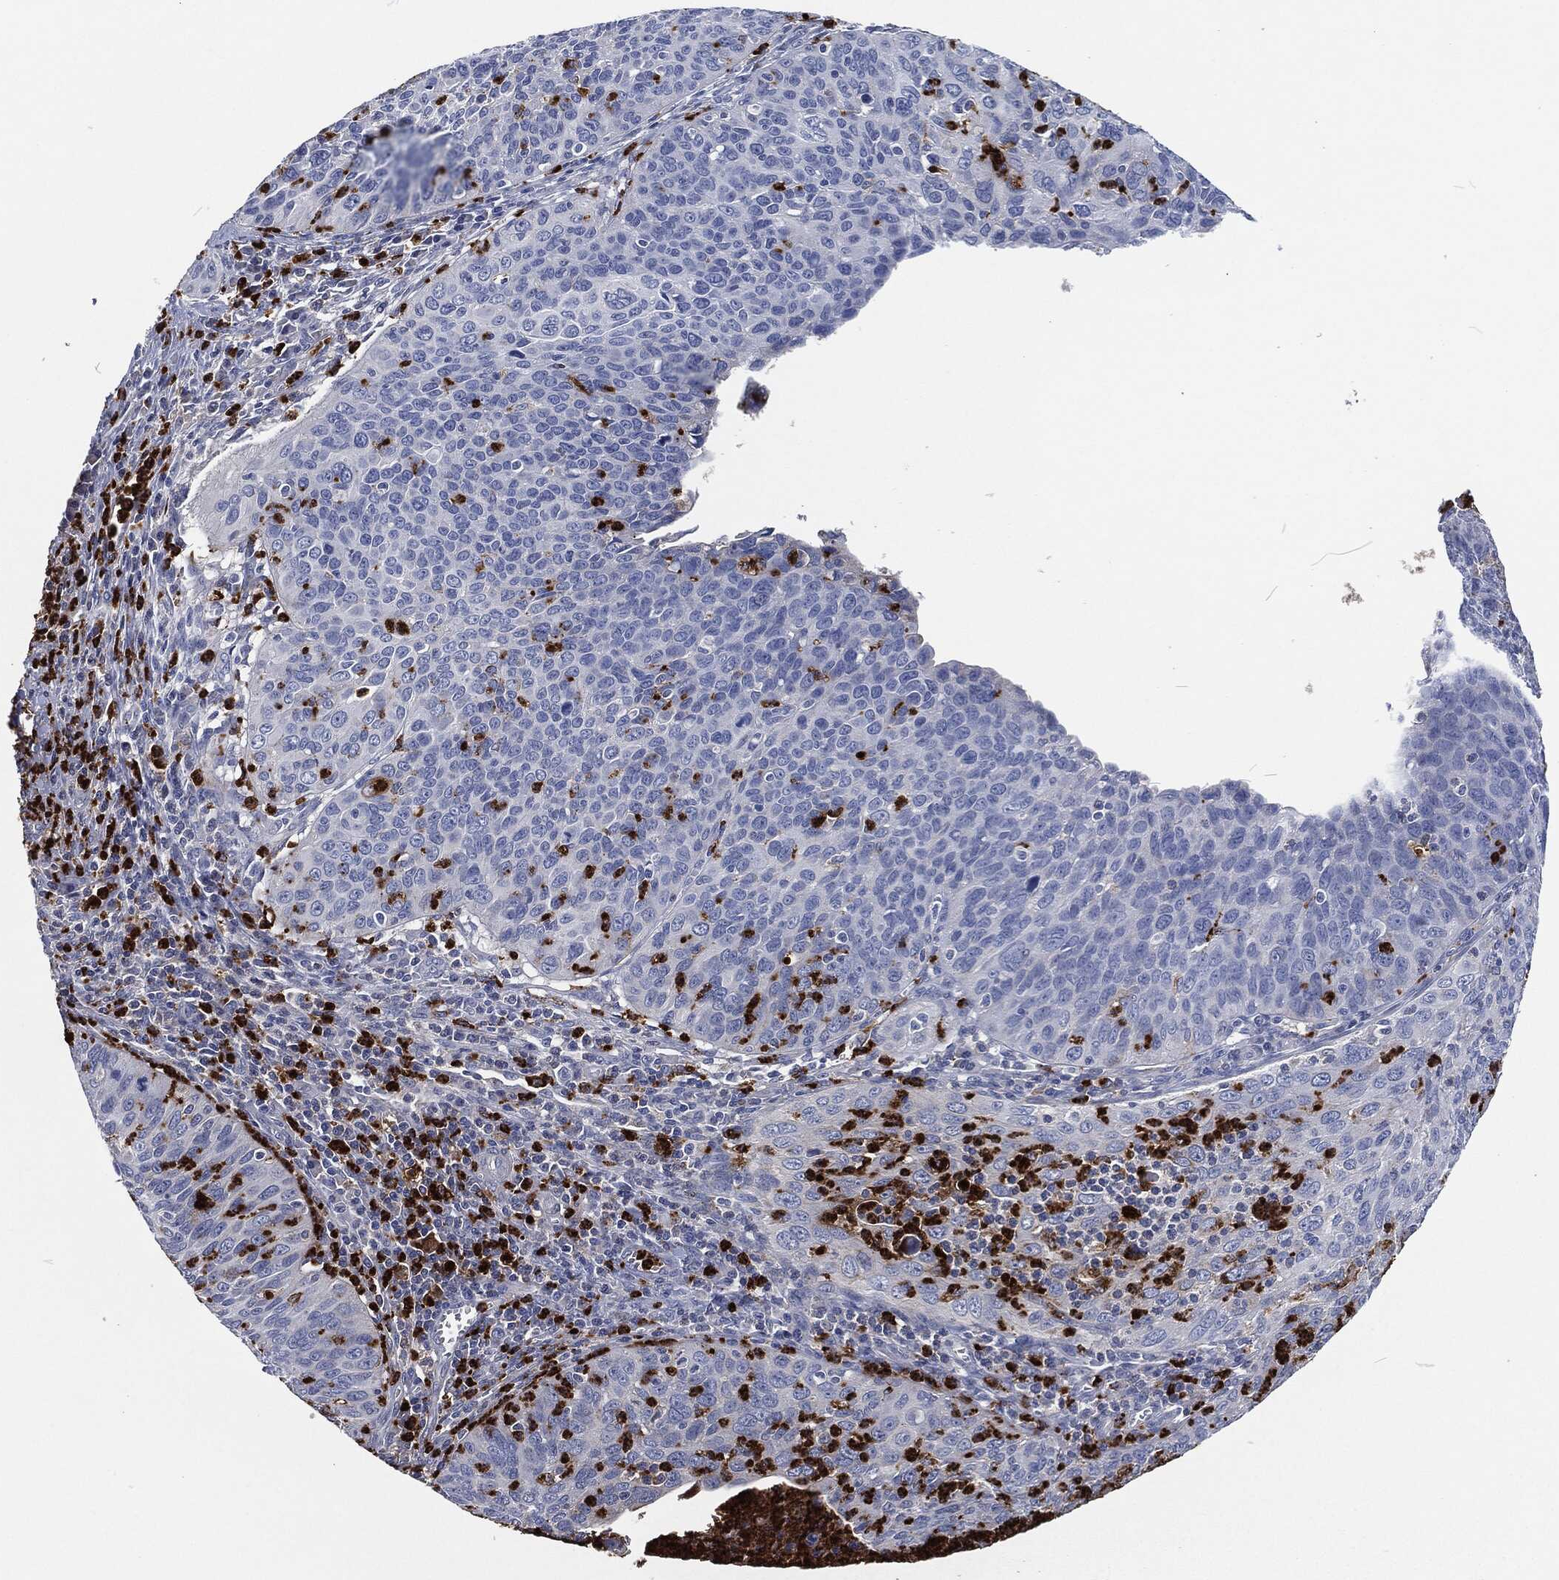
{"staining": {"intensity": "negative", "quantity": "none", "location": "none"}, "tissue": "cervical cancer", "cell_type": "Tumor cells", "image_type": "cancer", "snomed": [{"axis": "morphology", "description": "Squamous cell carcinoma, NOS"}, {"axis": "topography", "description": "Cervix"}], "caption": "Photomicrograph shows no protein staining in tumor cells of cervical cancer (squamous cell carcinoma) tissue.", "gene": "MPO", "patient": {"sex": "female", "age": 26}}